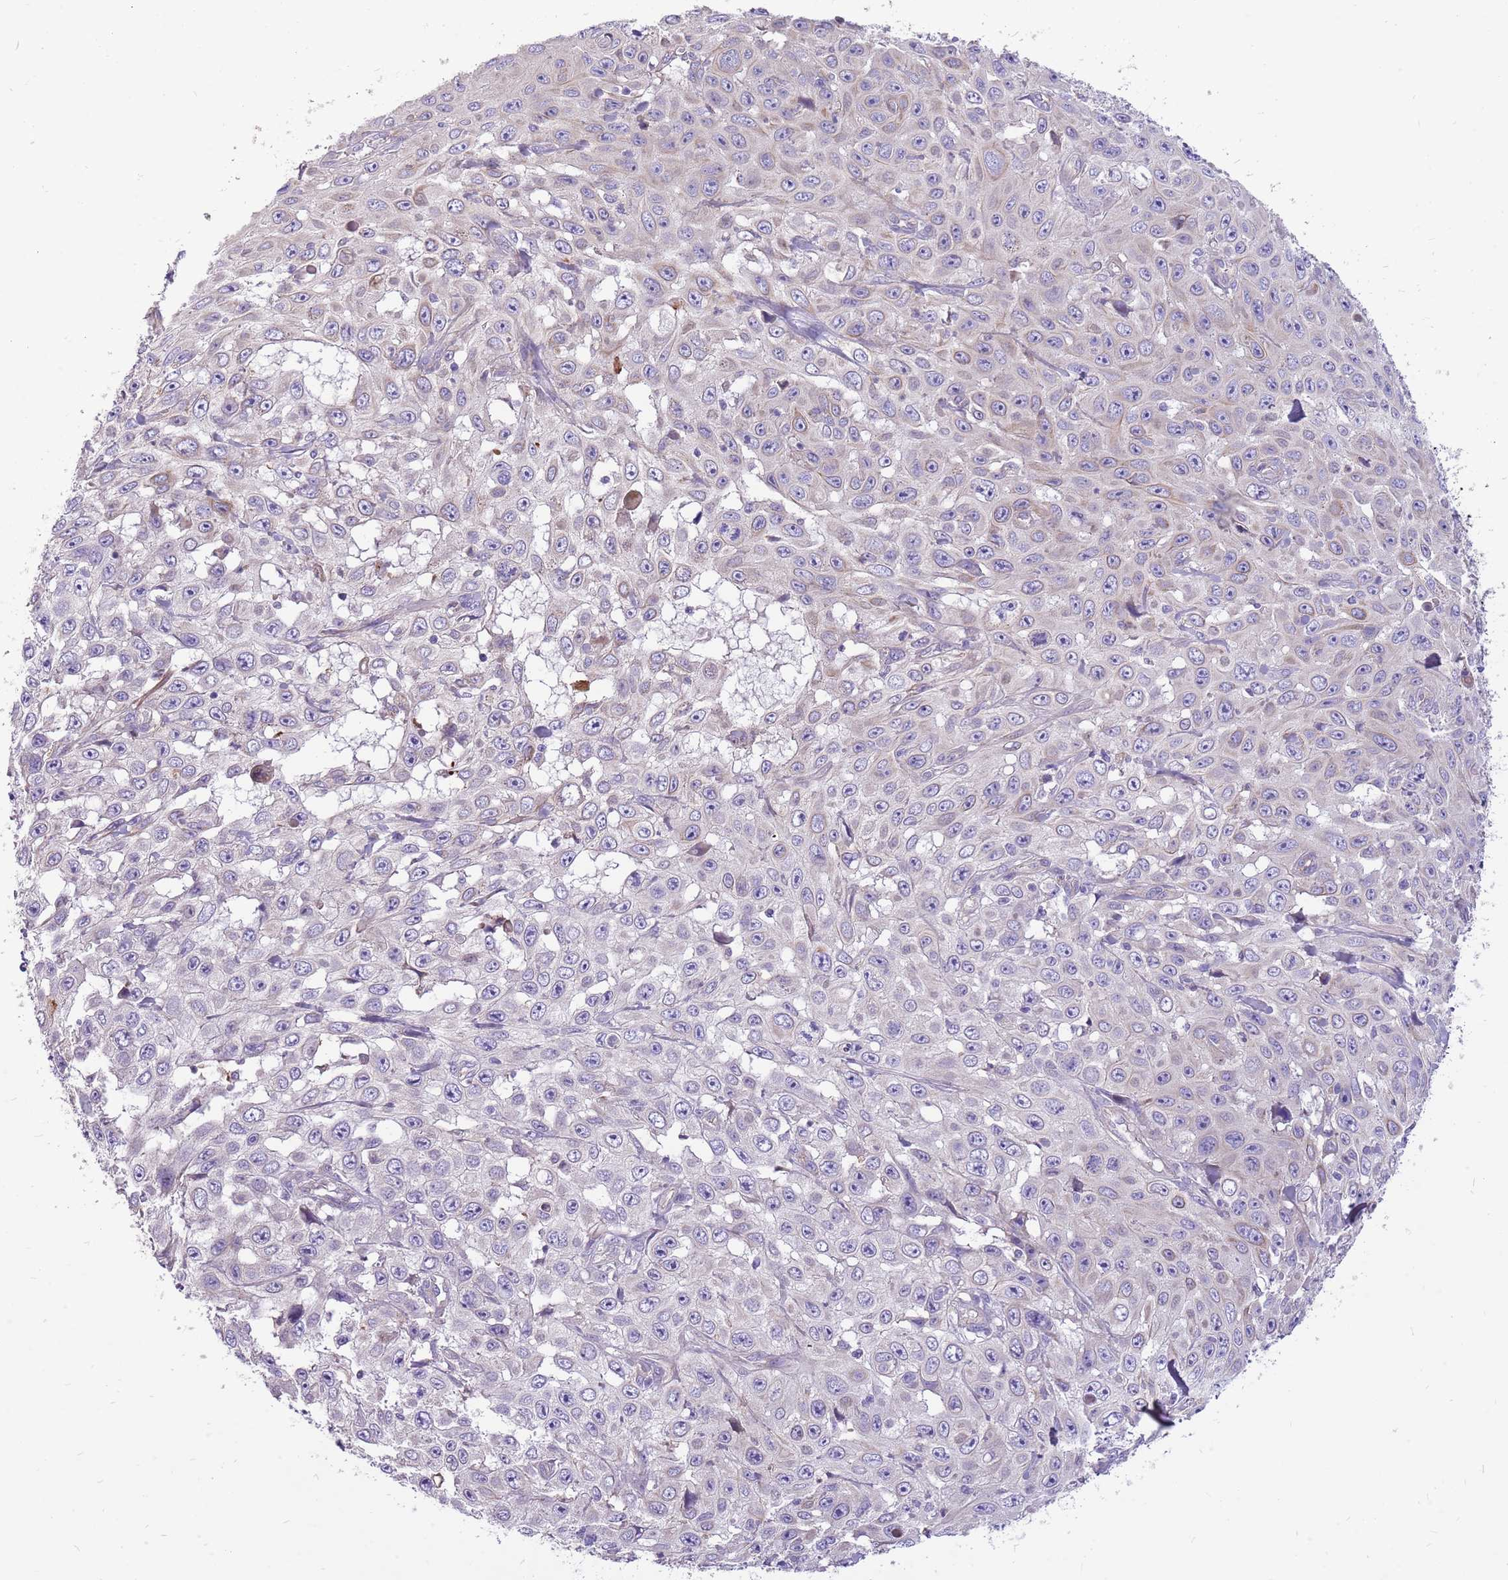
{"staining": {"intensity": "negative", "quantity": "none", "location": "none"}, "tissue": "skin cancer", "cell_type": "Tumor cells", "image_type": "cancer", "snomed": [{"axis": "morphology", "description": "Squamous cell carcinoma, NOS"}, {"axis": "topography", "description": "Skin"}], "caption": "A high-resolution histopathology image shows immunohistochemistry staining of squamous cell carcinoma (skin), which reveals no significant staining in tumor cells.", "gene": "NTN4", "patient": {"sex": "male", "age": 82}}